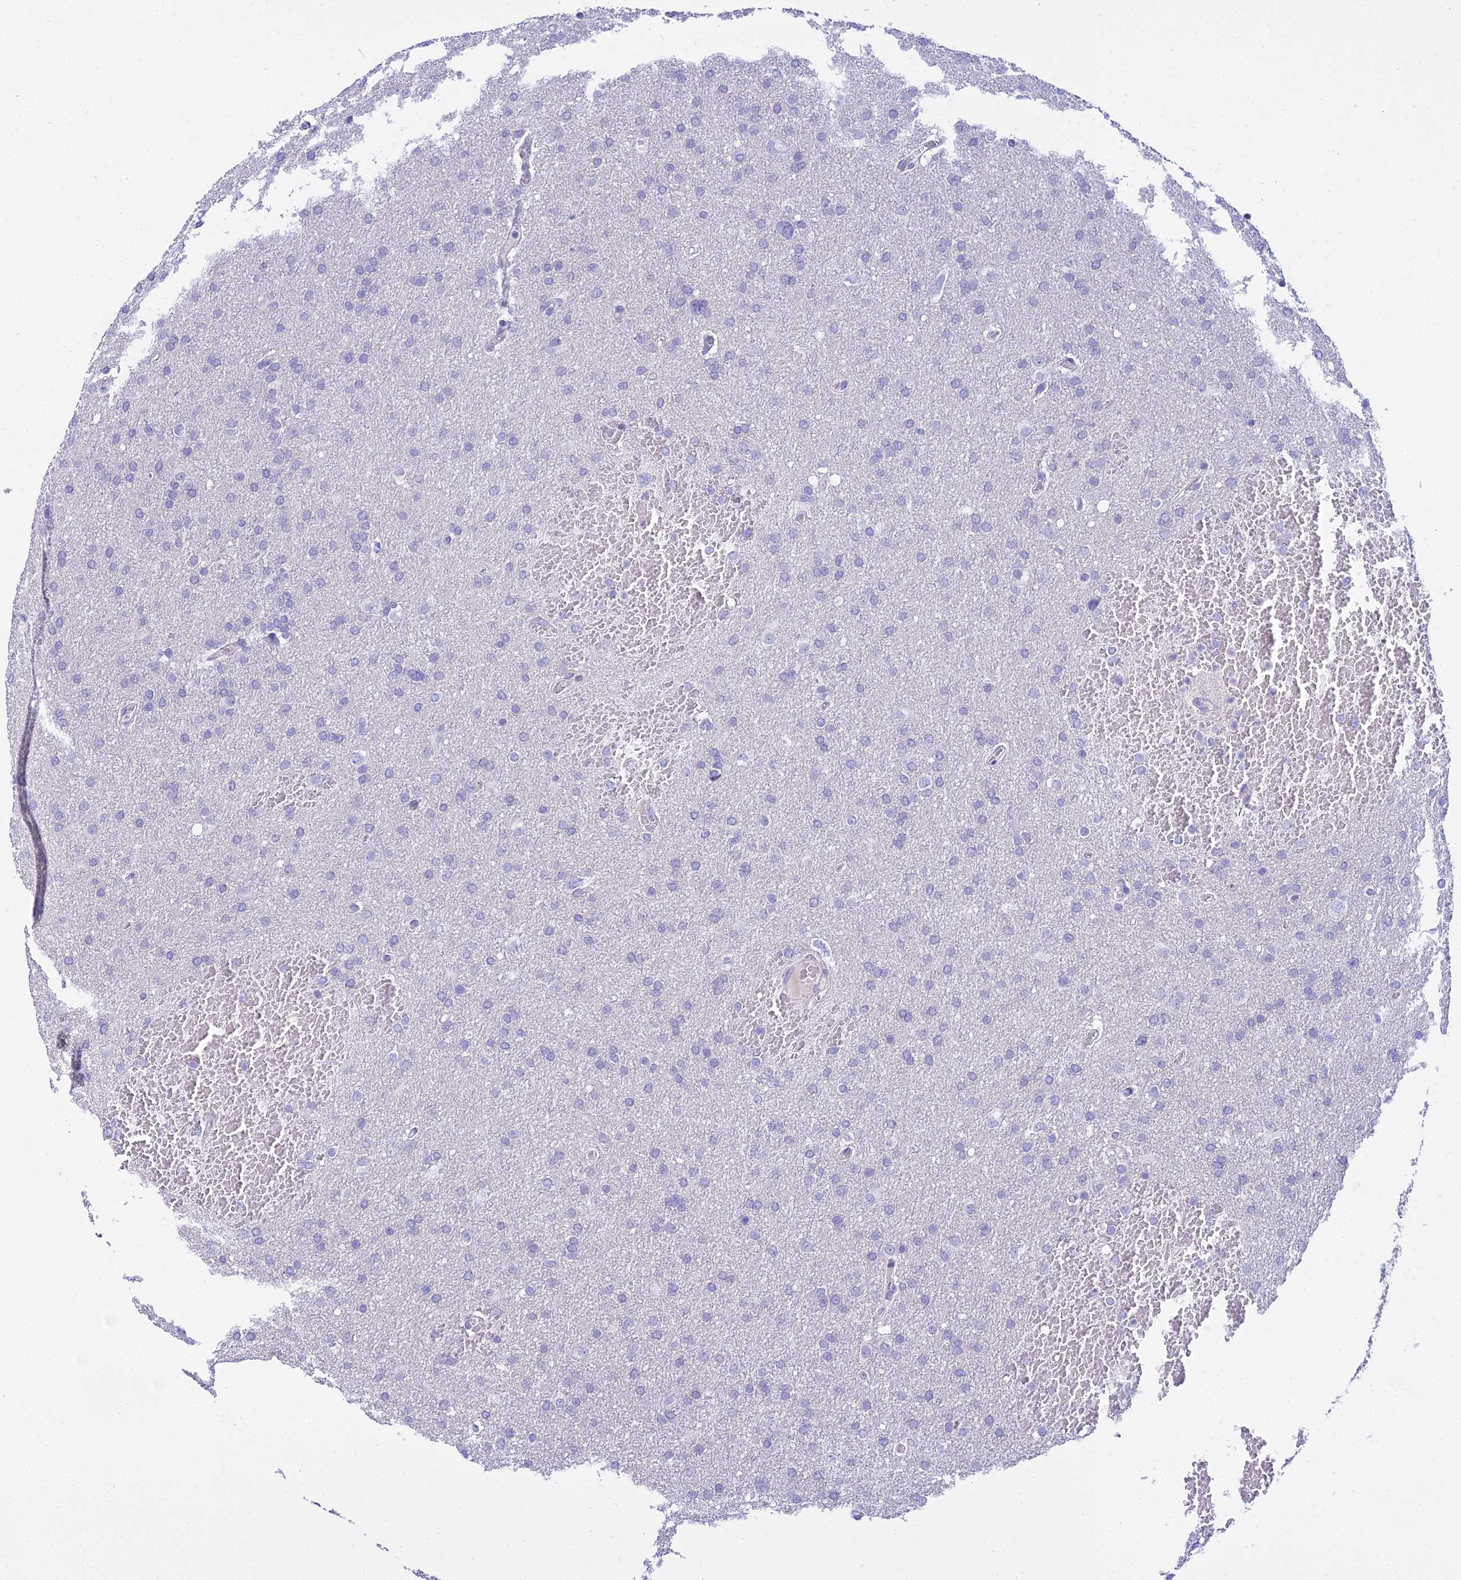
{"staining": {"intensity": "negative", "quantity": "none", "location": "none"}, "tissue": "glioma", "cell_type": "Tumor cells", "image_type": "cancer", "snomed": [{"axis": "morphology", "description": "Glioma, malignant, High grade"}, {"axis": "topography", "description": "Cerebral cortex"}], "caption": "A histopathology image of human glioma is negative for staining in tumor cells. Nuclei are stained in blue.", "gene": "ZMIZ1", "patient": {"sex": "female", "age": 36}}